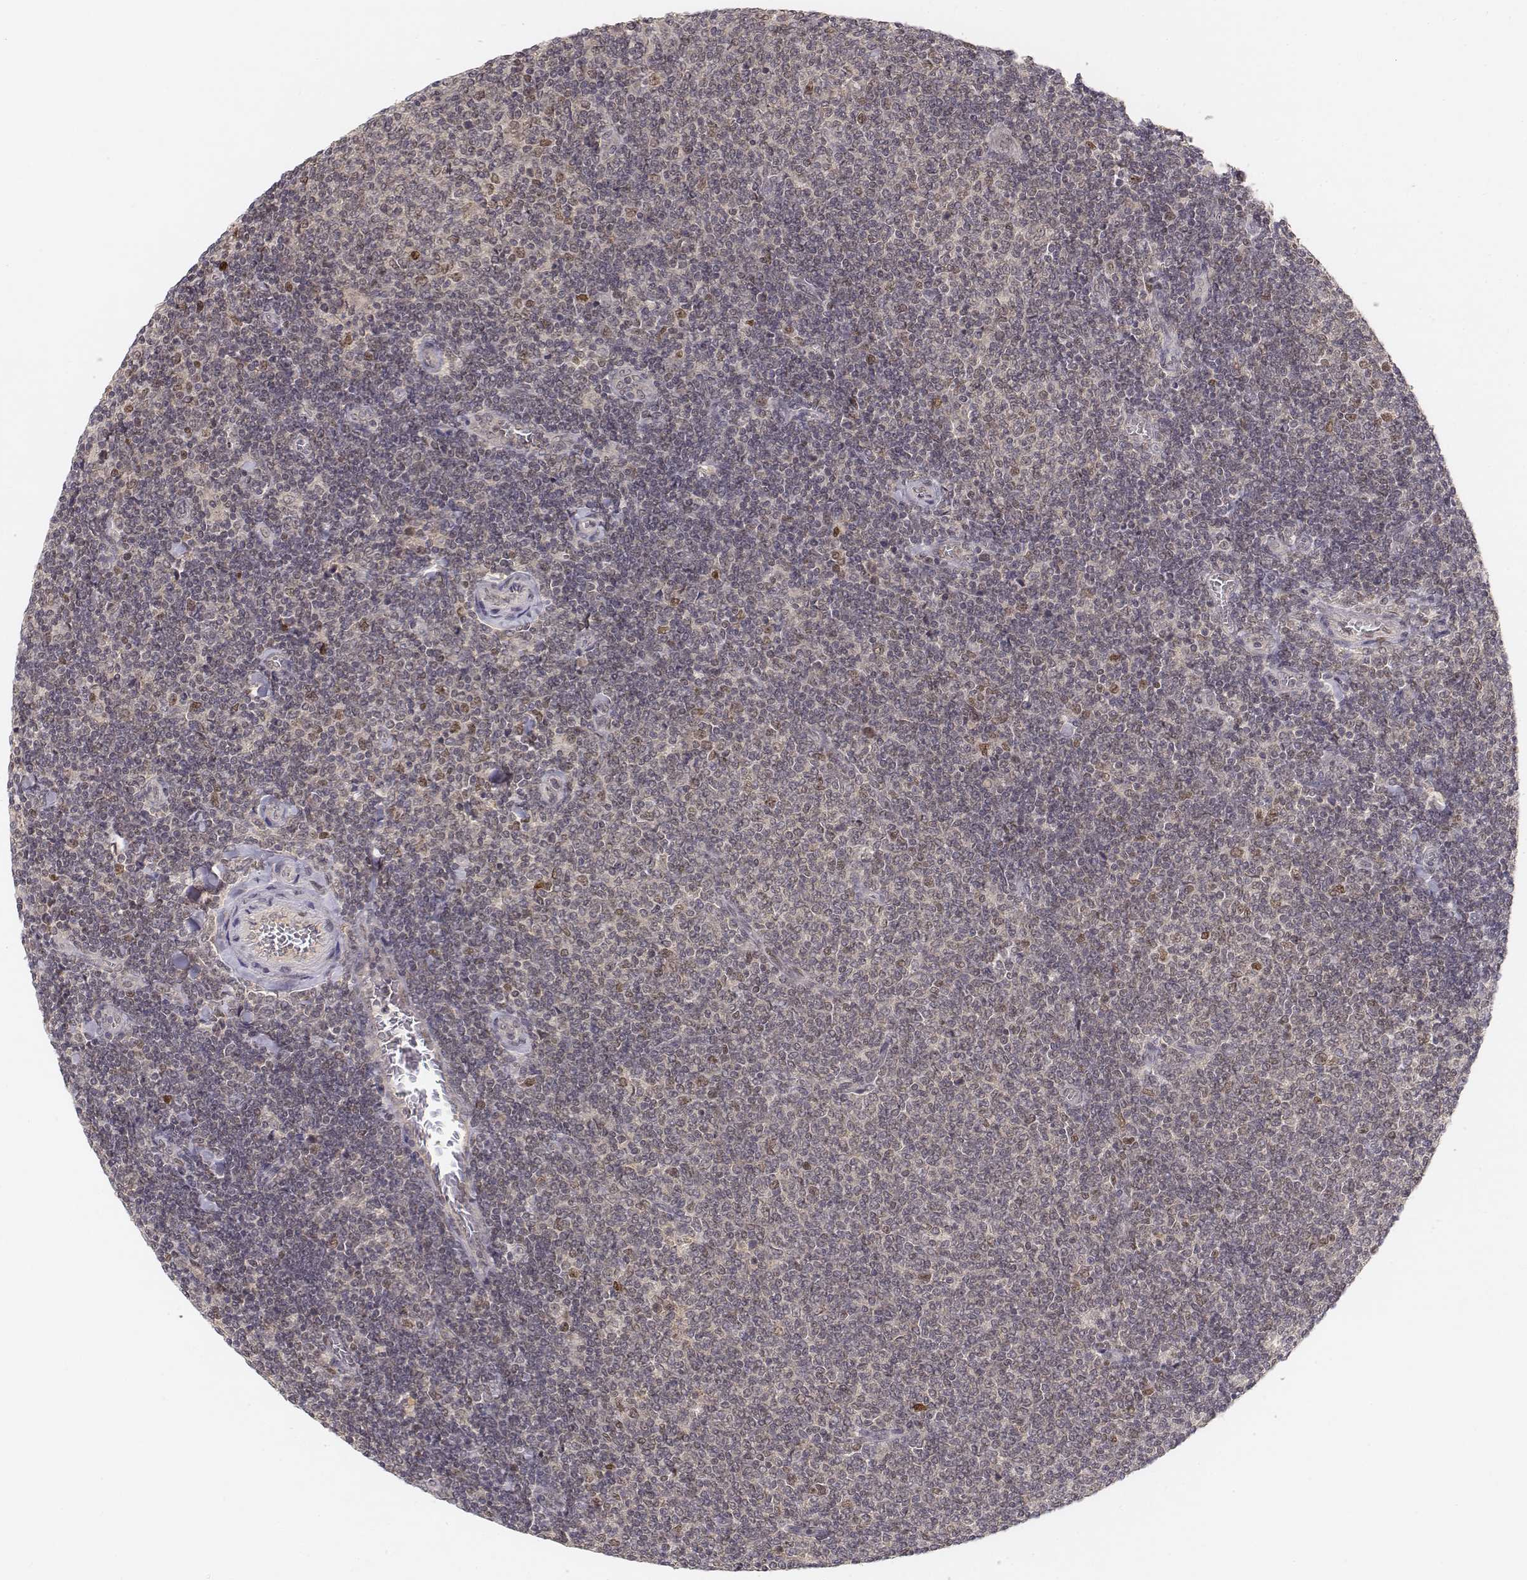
{"staining": {"intensity": "weak", "quantity": "<25%", "location": "nuclear"}, "tissue": "lymphoma", "cell_type": "Tumor cells", "image_type": "cancer", "snomed": [{"axis": "morphology", "description": "Malignant lymphoma, non-Hodgkin's type, Low grade"}, {"axis": "topography", "description": "Lymph node"}], "caption": "This is a image of immunohistochemistry staining of lymphoma, which shows no staining in tumor cells. (DAB IHC, high magnification).", "gene": "FANCD2", "patient": {"sex": "male", "age": 52}}